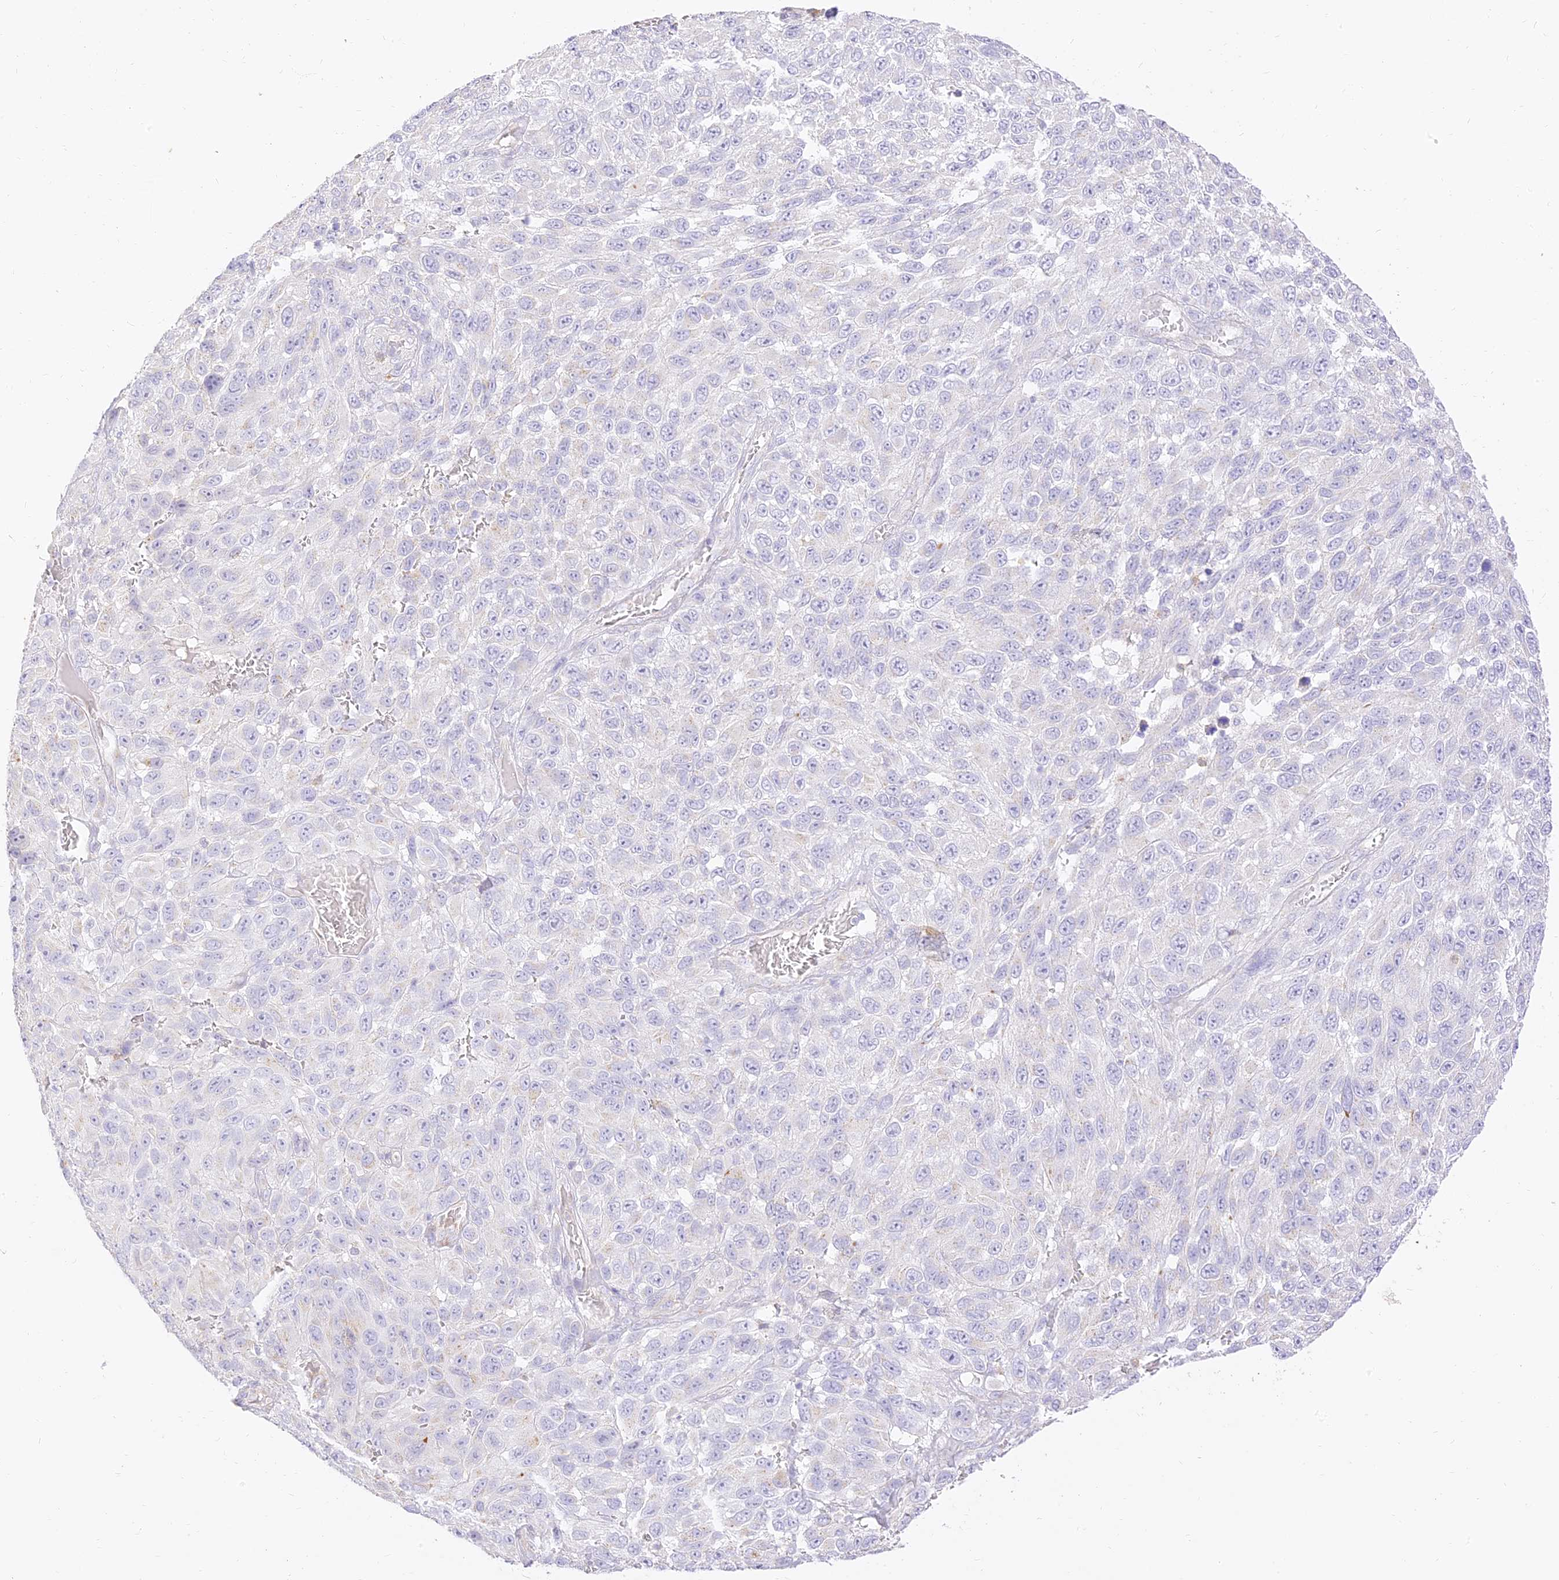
{"staining": {"intensity": "negative", "quantity": "none", "location": "none"}, "tissue": "melanoma", "cell_type": "Tumor cells", "image_type": "cancer", "snomed": [{"axis": "morphology", "description": "Malignant melanoma, NOS"}, {"axis": "topography", "description": "Skin"}], "caption": "Immunohistochemistry (IHC) of malignant melanoma demonstrates no expression in tumor cells.", "gene": "SEC13", "patient": {"sex": "female", "age": 94}}